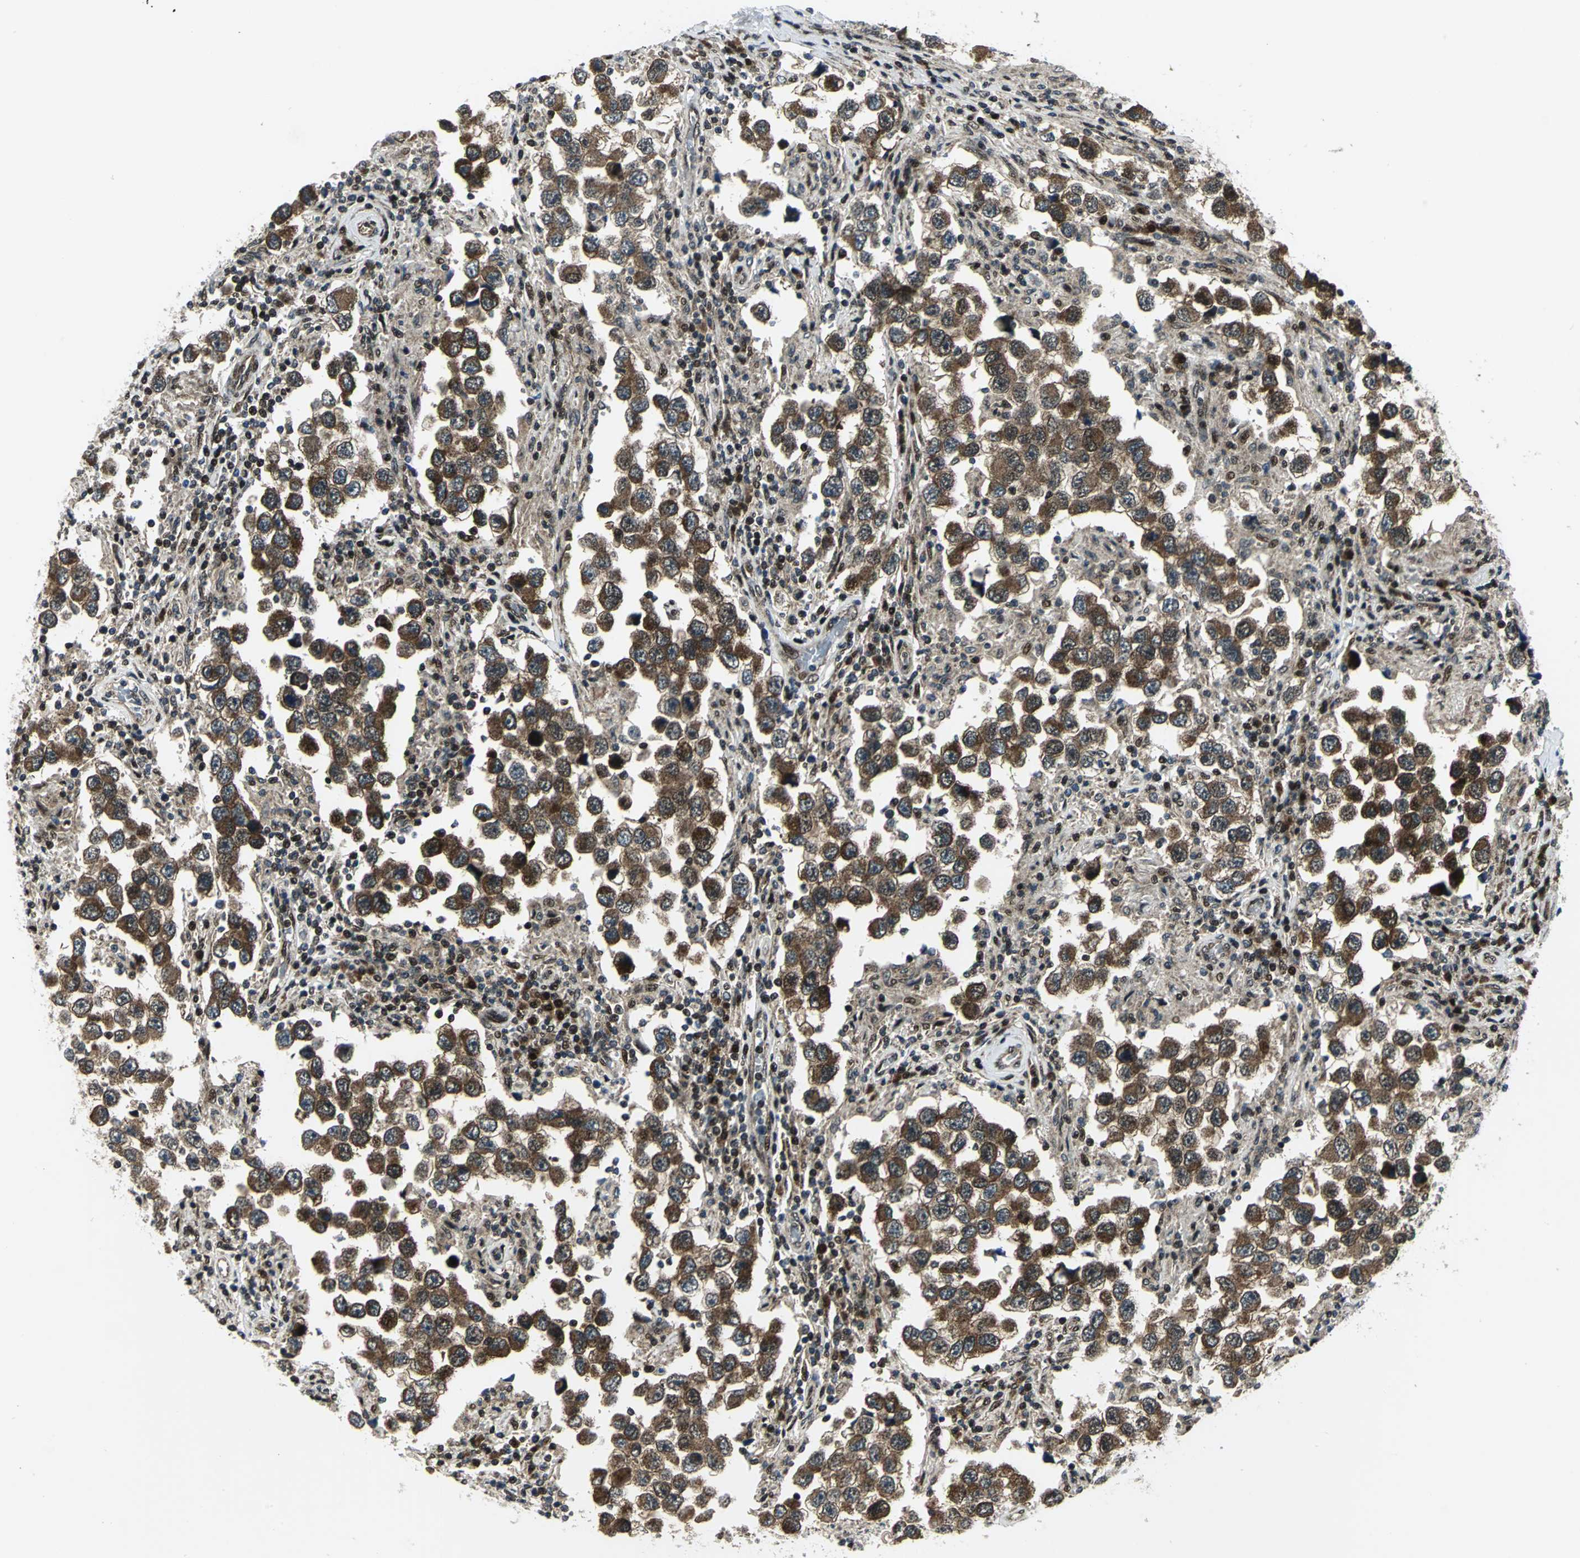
{"staining": {"intensity": "moderate", "quantity": ">75%", "location": "cytoplasmic/membranous"}, "tissue": "testis cancer", "cell_type": "Tumor cells", "image_type": "cancer", "snomed": [{"axis": "morphology", "description": "Carcinoma, Embryonal, NOS"}, {"axis": "topography", "description": "Testis"}], "caption": "A medium amount of moderate cytoplasmic/membranous expression is present in approximately >75% of tumor cells in testis cancer tissue.", "gene": "COPS5", "patient": {"sex": "male", "age": 21}}